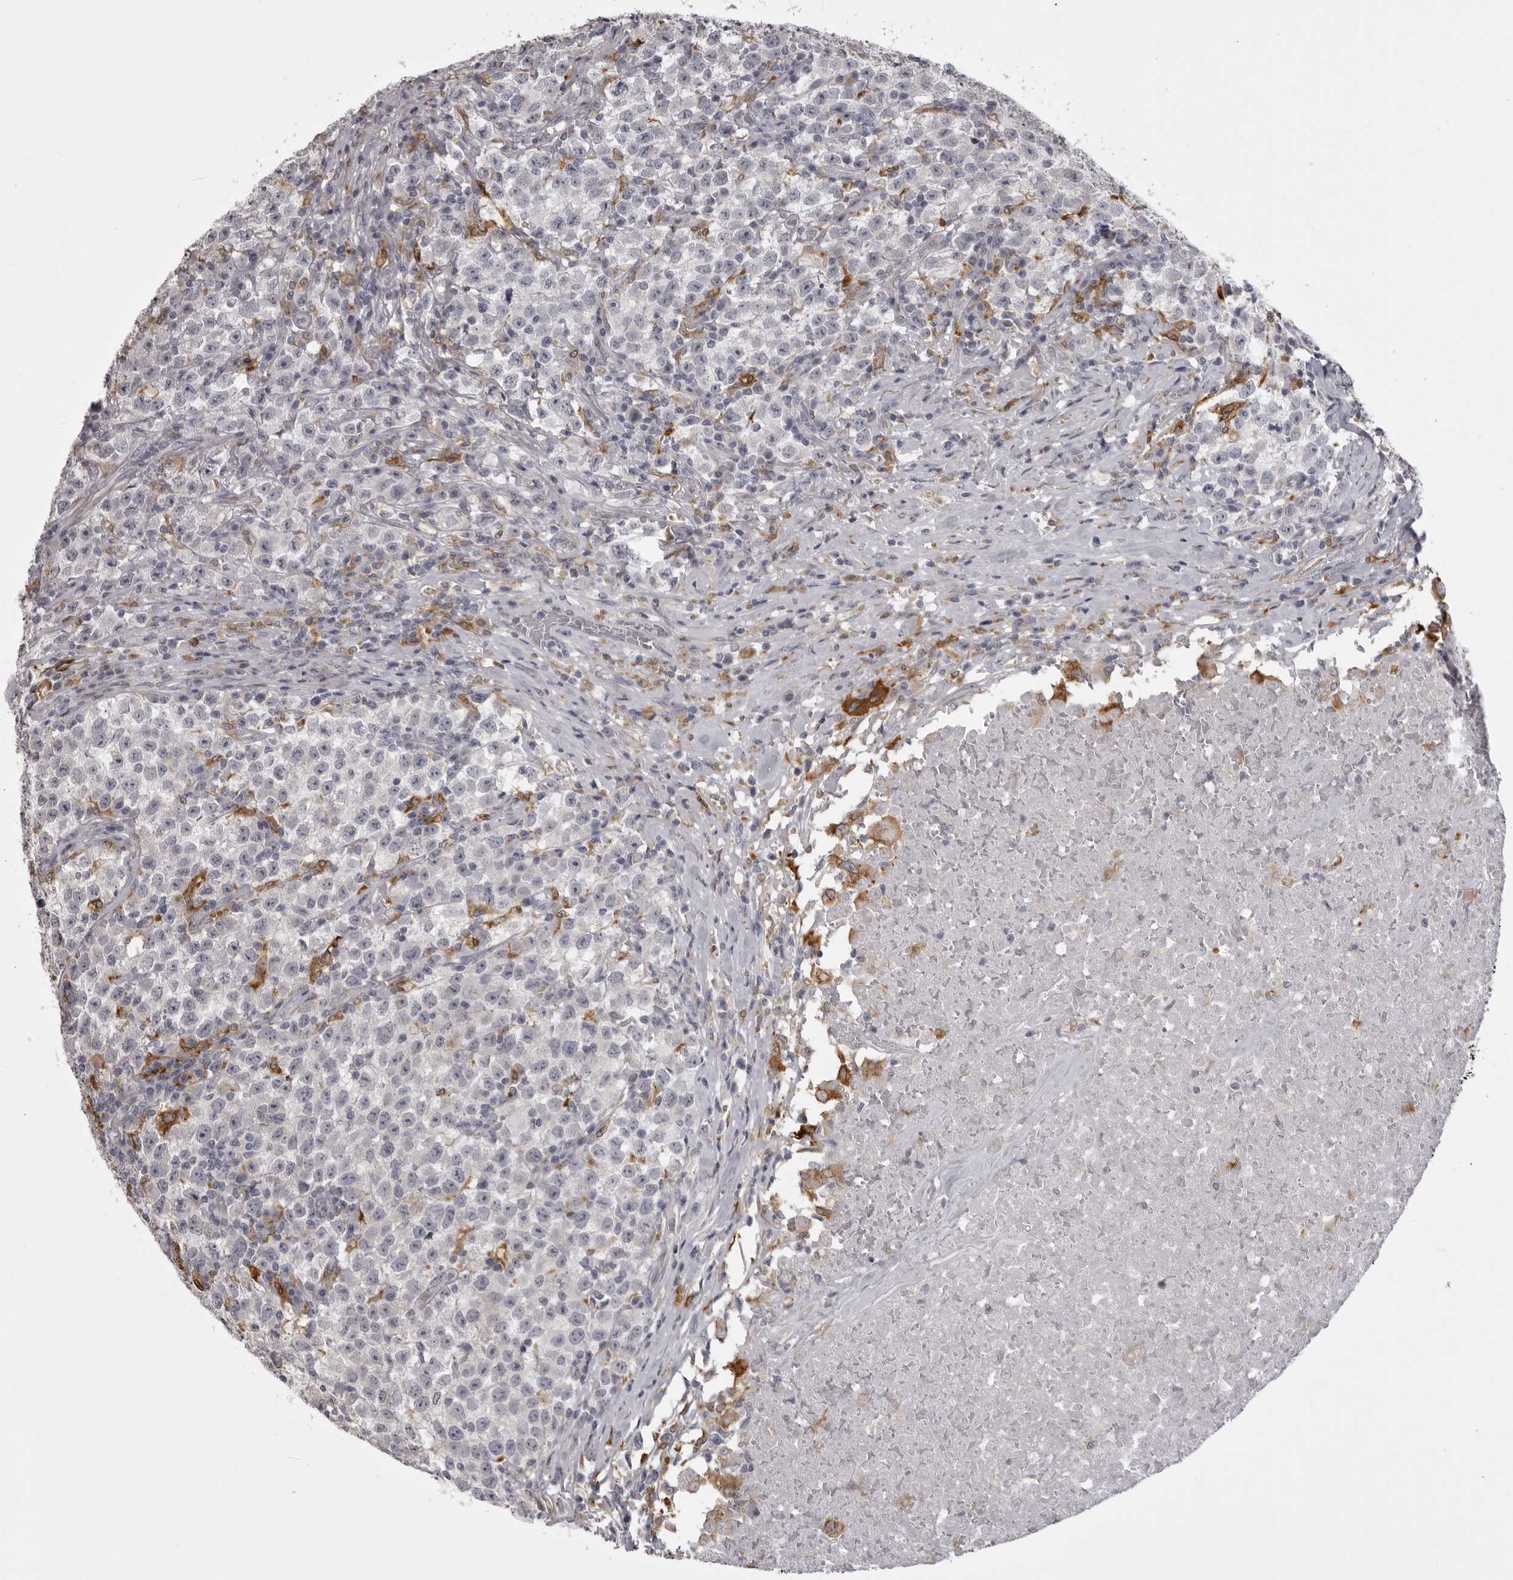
{"staining": {"intensity": "negative", "quantity": "none", "location": "none"}, "tissue": "testis cancer", "cell_type": "Tumor cells", "image_type": "cancer", "snomed": [{"axis": "morphology", "description": "Seminoma, NOS"}, {"axis": "topography", "description": "Testis"}], "caption": "The immunohistochemistry histopathology image has no significant staining in tumor cells of testis seminoma tissue. (DAB (3,3'-diaminobenzidine) immunohistochemistry, high magnification).", "gene": "NCEH1", "patient": {"sex": "male", "age": 22}}